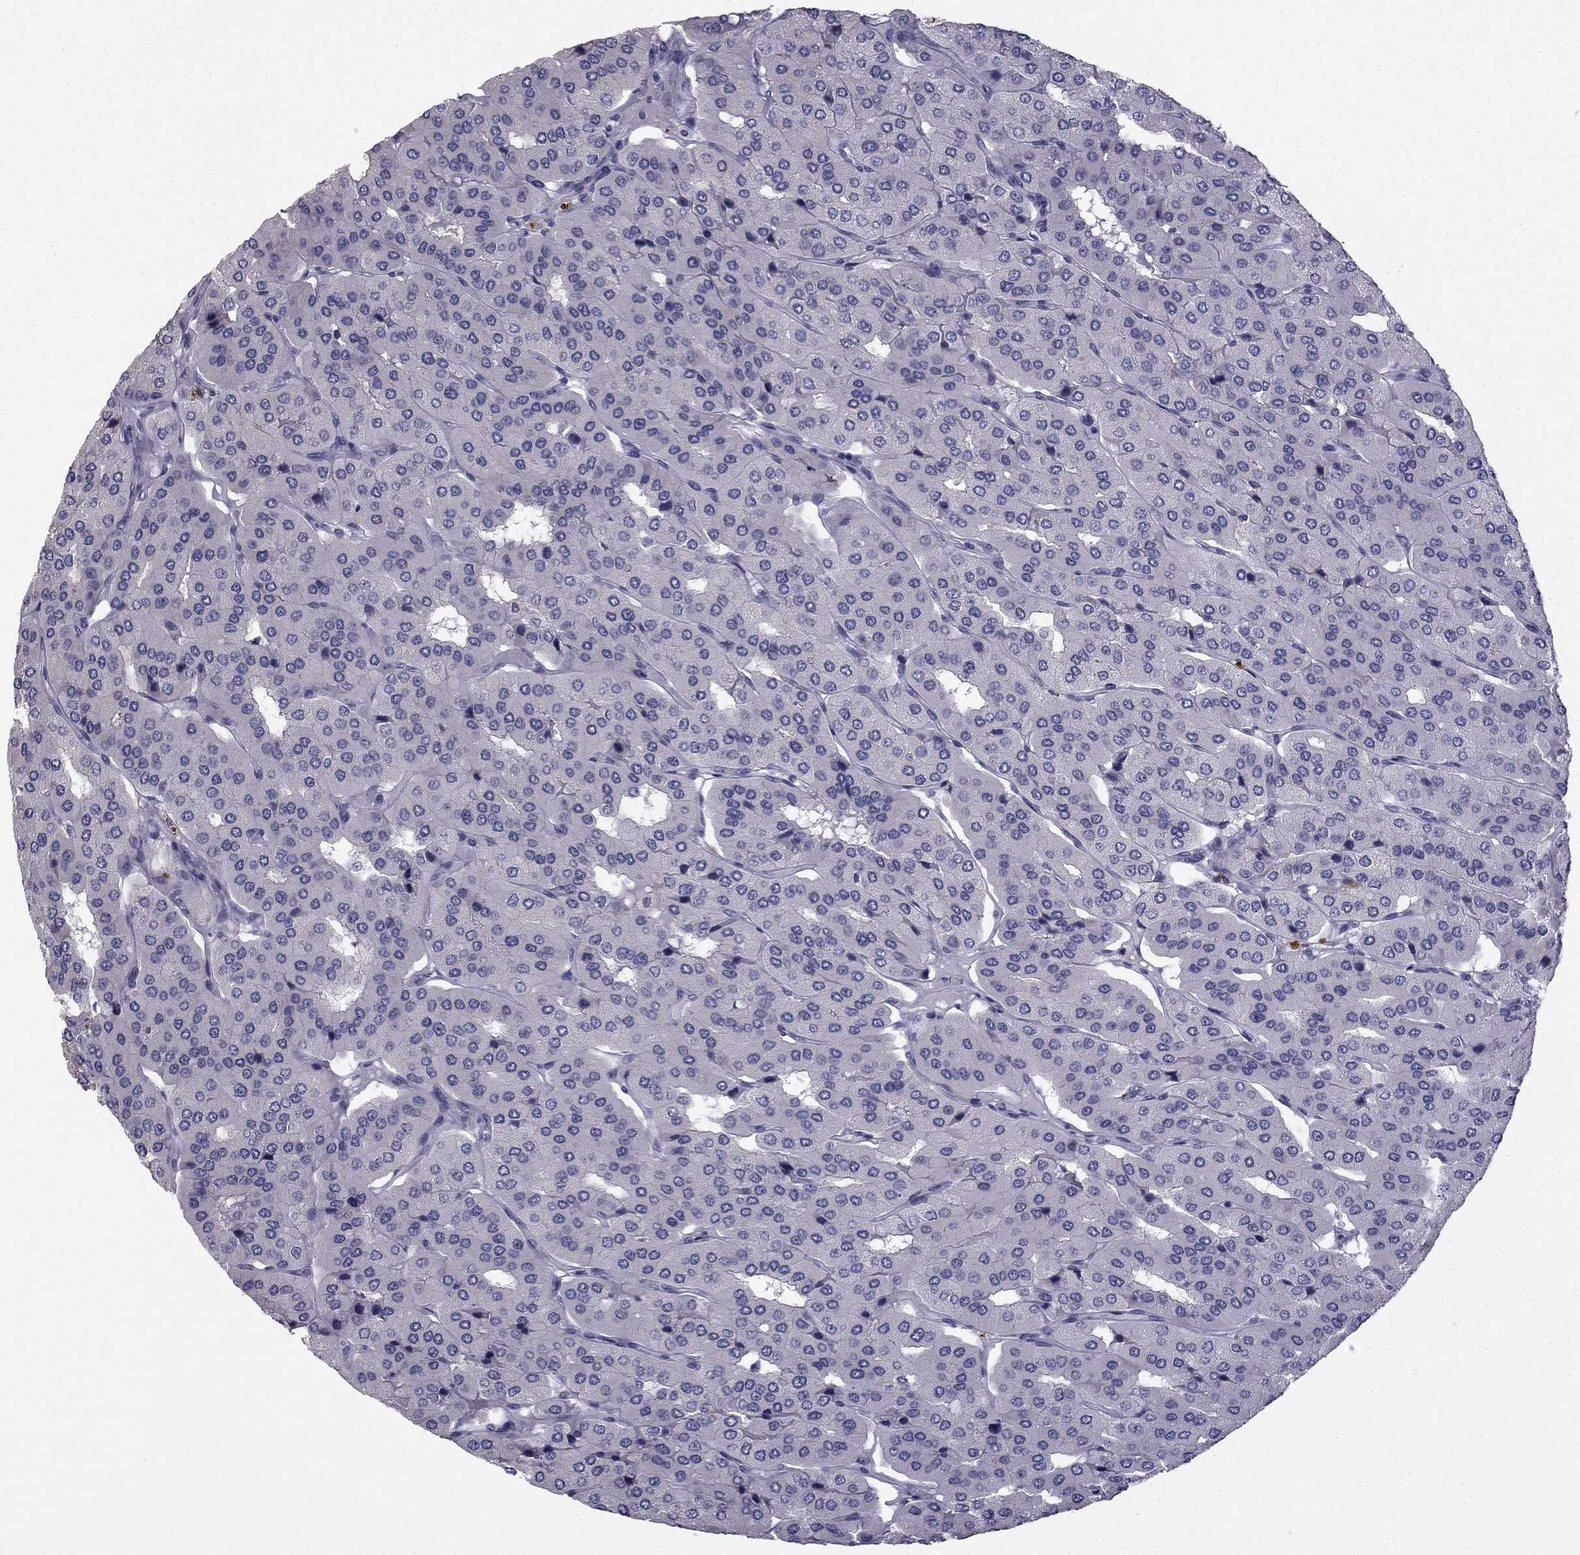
{"staining": {"intensity": "negative", "quantity": "none", "location": "none"}, "tissue": "parathyroid gland", "cell_type": "Glandular cells", "image_type": "normal", "snomed": [{"axis": "morphology", "description": "Normal tissue, NOS"}, {"axis": "morphology", "description": "Adenoma, NOS"}, {"axis": "topography", "description": "Parathyroid gland"}], "caption": "This is a photomicrograph of IHC staining of unremarkable parathyroid gland, which shows no positivity in glandular cells.", "gene": "CCDC40", "patient": {"sex": "female", "age": 86}}